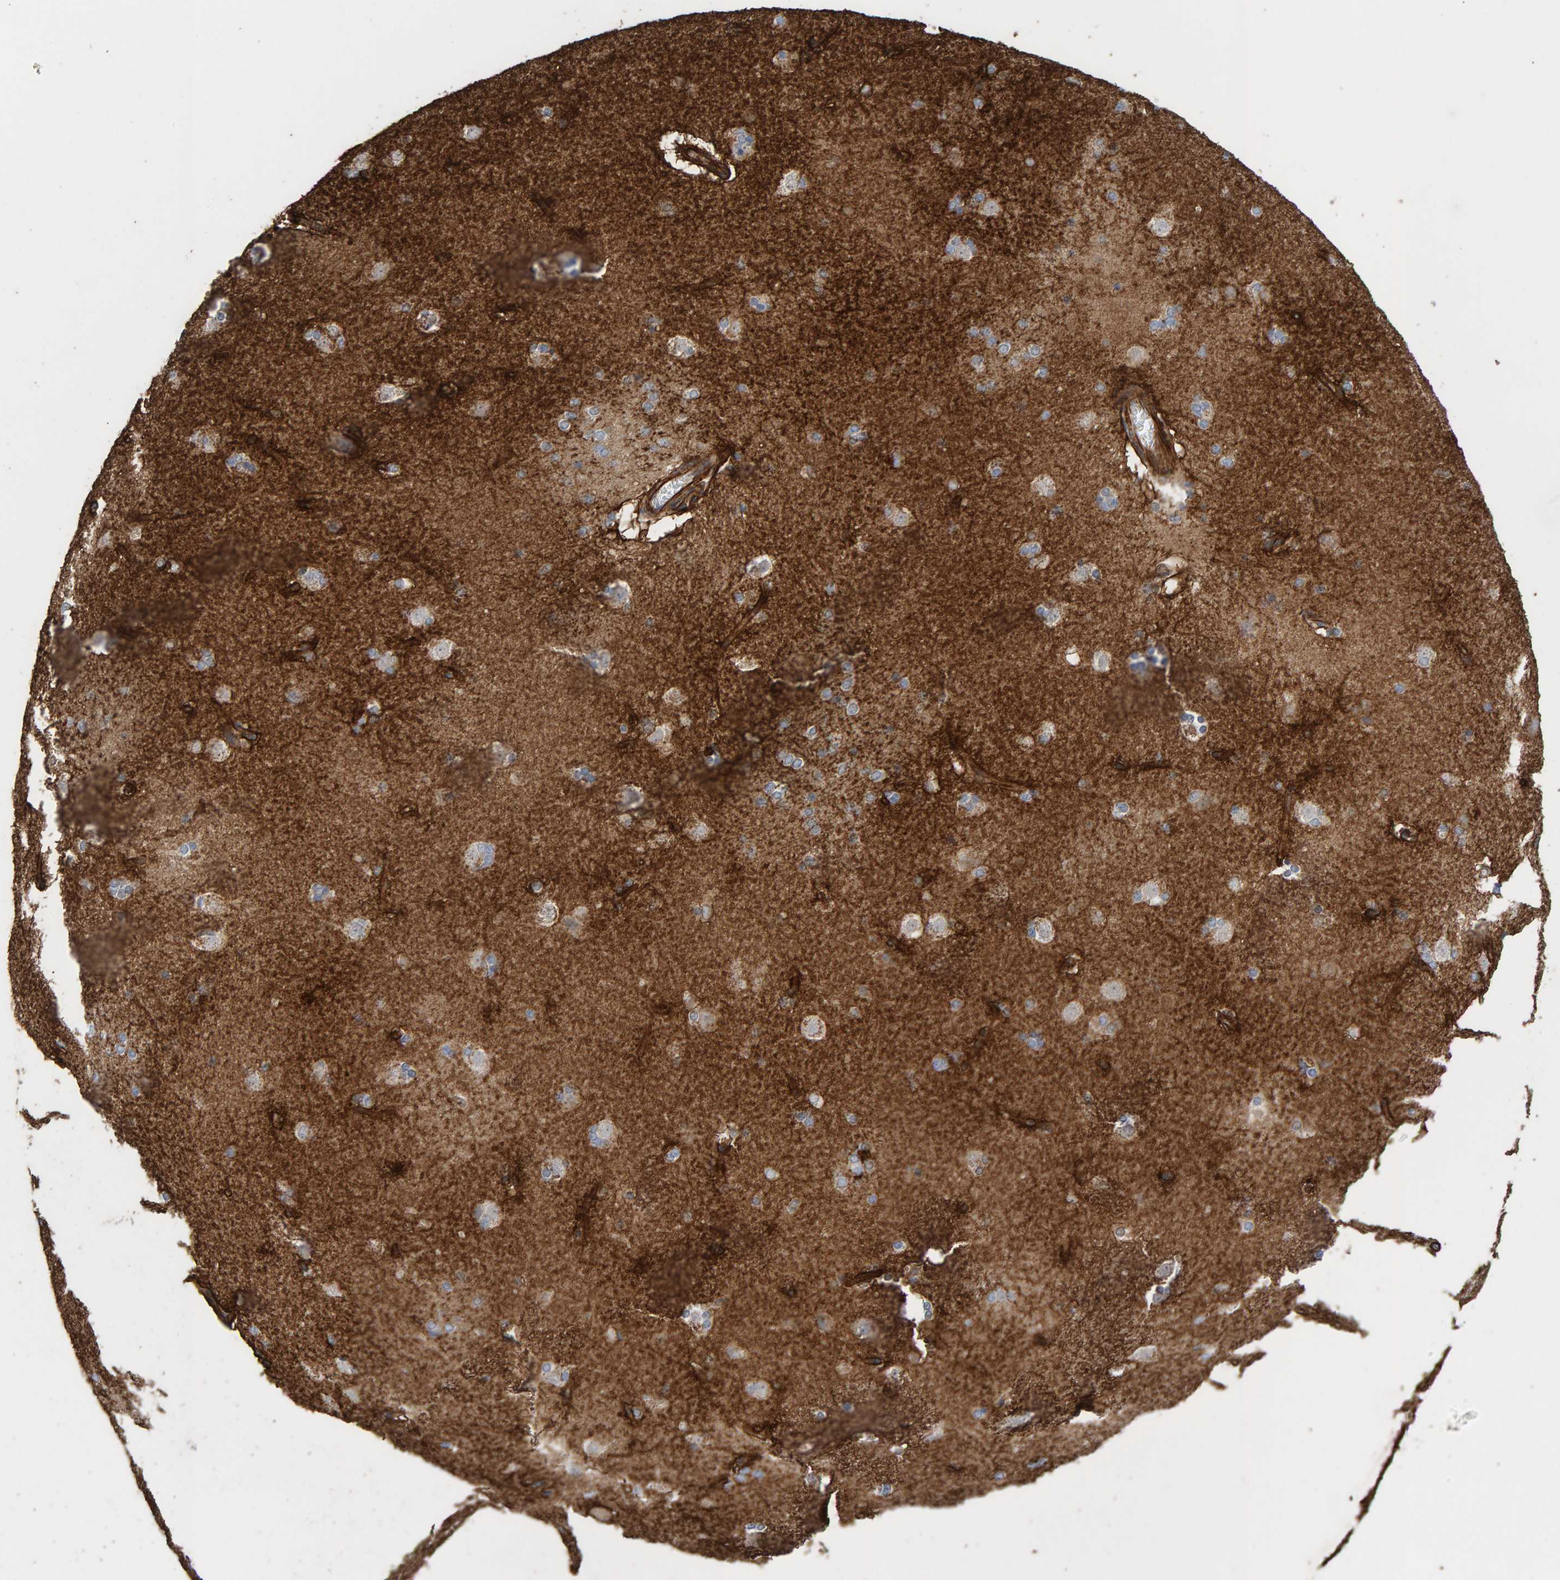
{"staining": {"intensity": "moderate", "quantity": "<25%", "location": "cytoplasmic/membranous"}, "tissue": "caudate", "cell_type": "Glial cells", "image_type": "normal", "snomed": [{"axis": "morphology", "description": "Normal tissue, NOS"}, {"axis": "topography", "description": "Lateral ventricle wall"}], "caption": "Normal caudate displays moderate cytoplasmic/membranous expression in about <25% of glial cells, visualized by immunohistochemistry. (Brightfield microscopy of DAB IHC at high magnification).", "gene": "ZNF347", "patient": {"sex": "female", "age": 19}}